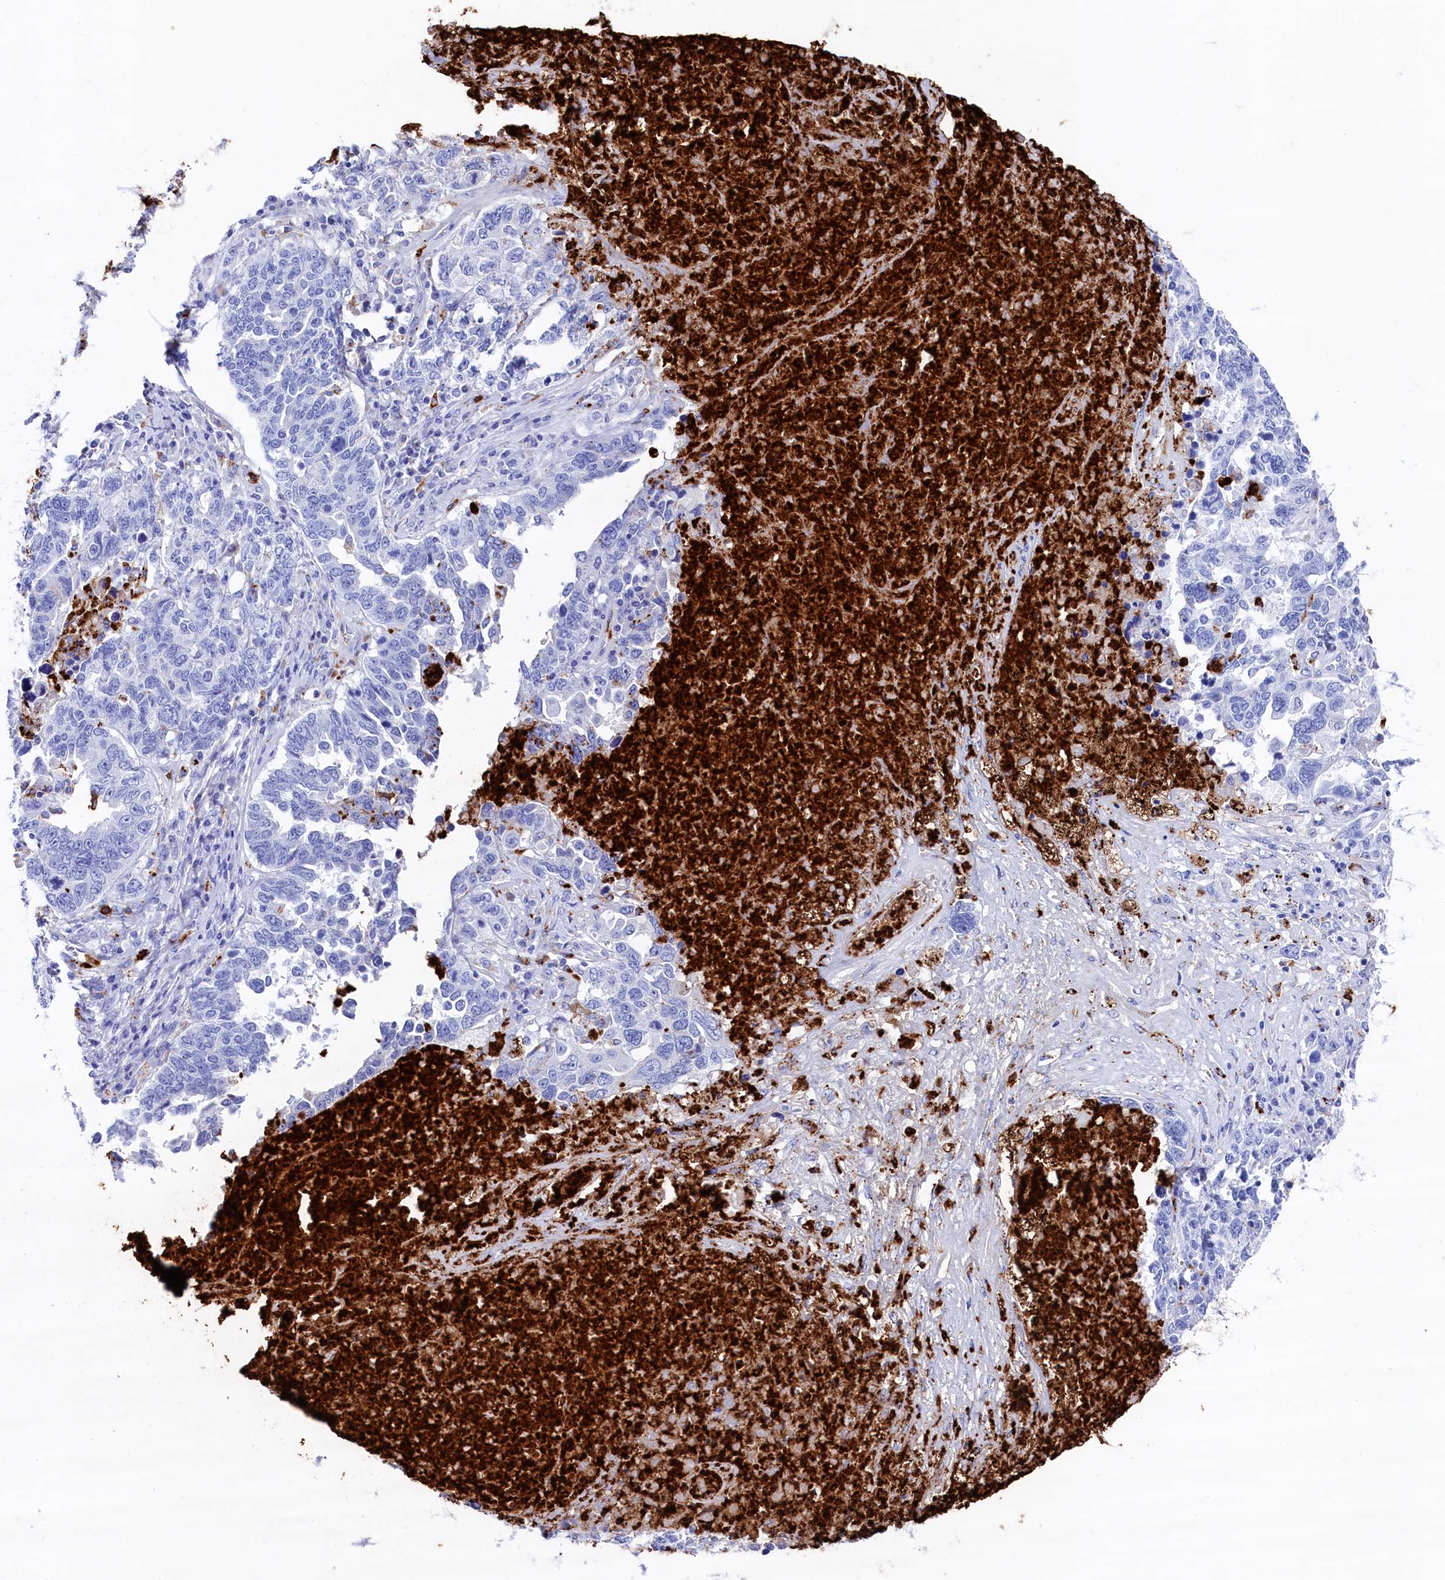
{"staining": {"intensity": "negative", "quantity": "none", "location": "none"}, "tissue": "ovarian cancer", "cell_type": "Tumor cells", "image_type": "cancer", "snomed": [{"axis": "morphology", "description": "Carcinoma, endometroid"}, {"axis": "topography", "description": "Ovary"}], "caption": "Immunohistochemistry of human ovarian endometroid carcinoma exhibits no expression in tumor cells. (Stains: DAB (3,3'-diaminobenzidine) immunohistochemistry with hematoxylin counter stain, Microscopy: brightfield microscopy at high magnification).", "gene": "PLAC8", "patient": {"sex": "female", "age": 62}}